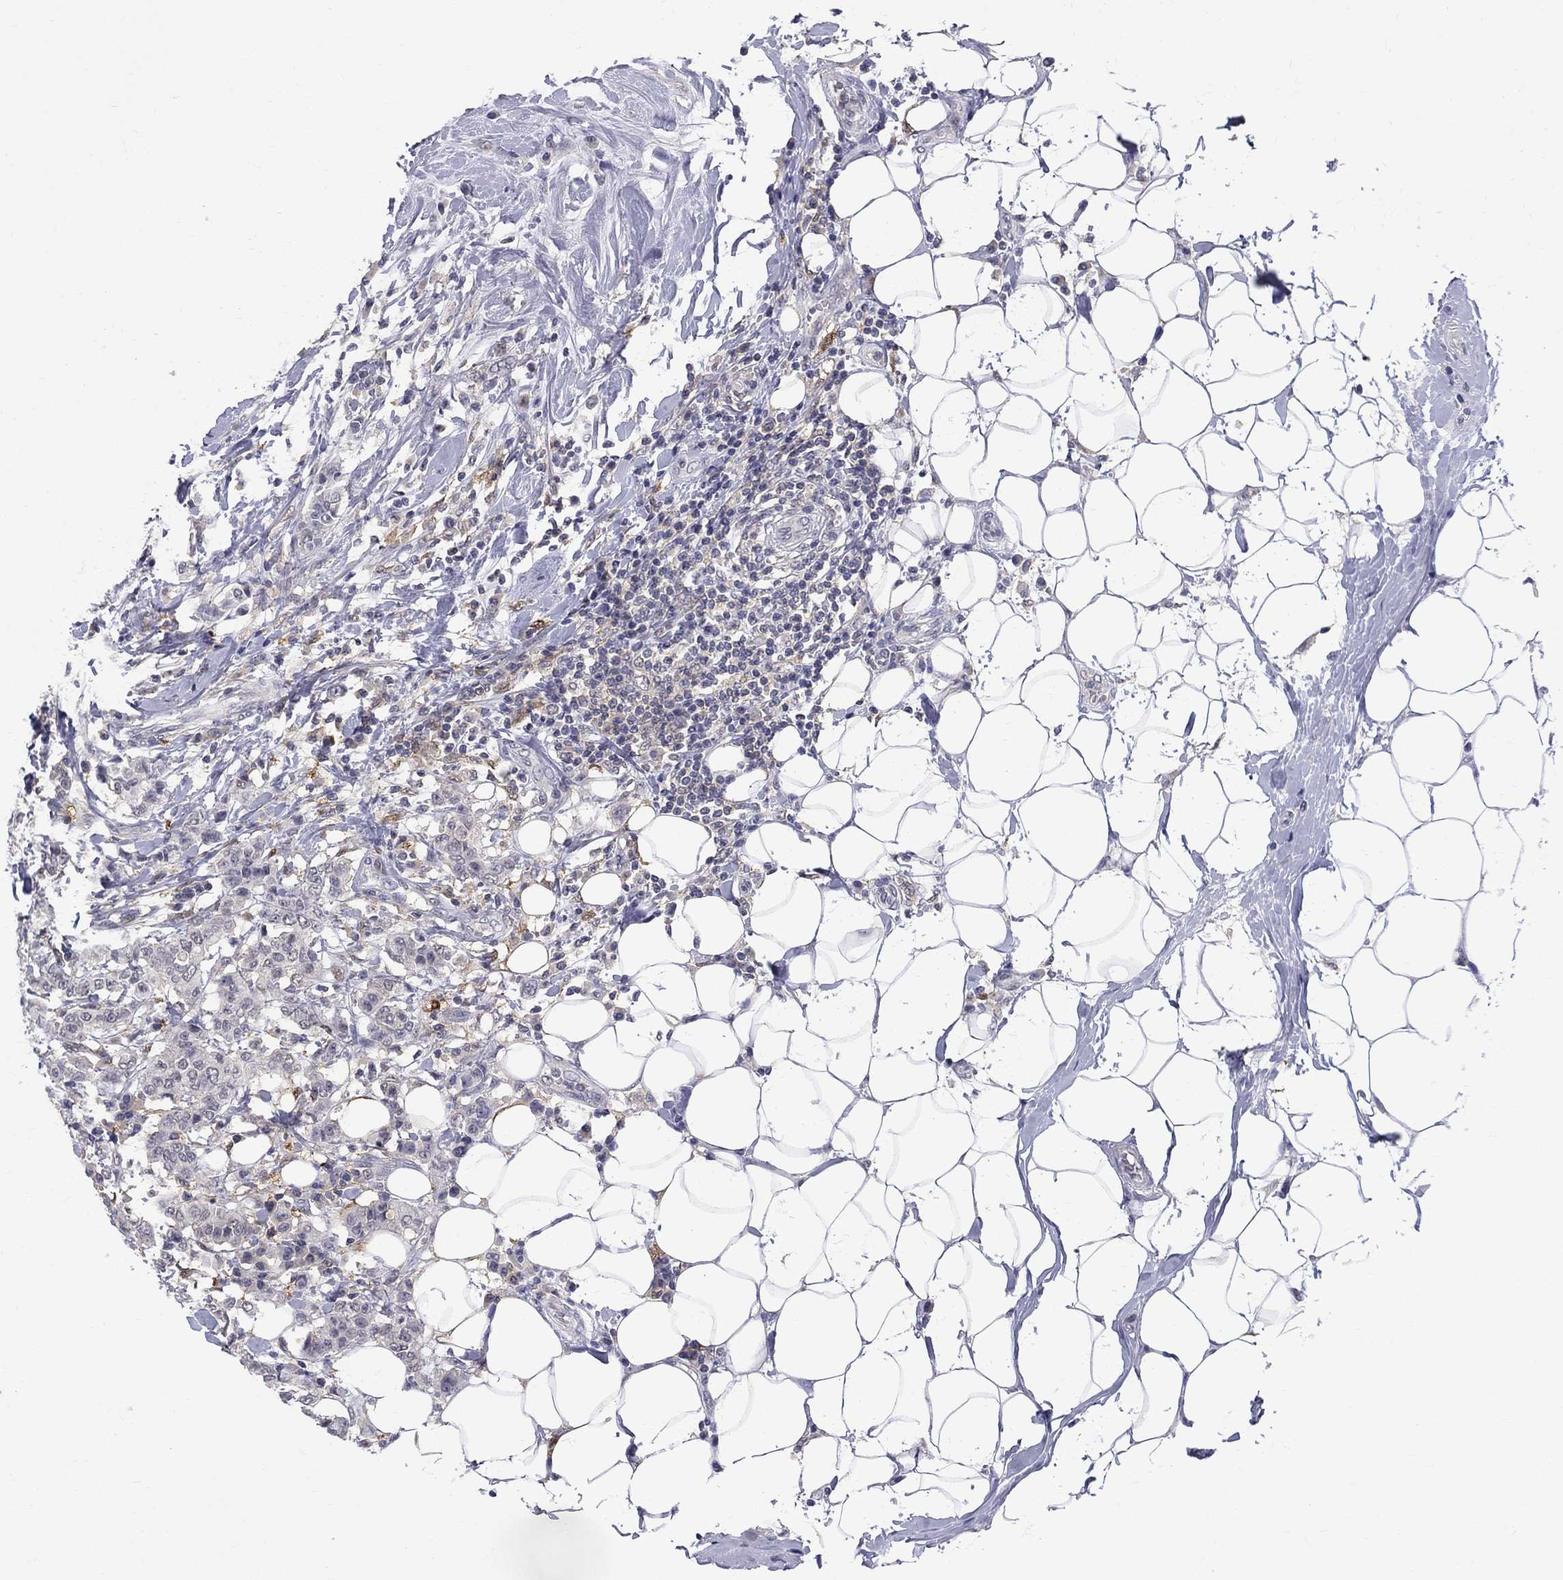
{"staining": {"intensity": "weak", "quantity": "<25%", "location": "cytoplasmic/membranous"}, "tissue": "breast cancer", "cell_type": "Tumor cells", "image_type": "cancer", "snomed": [{"axis": "morphology", "description": "Duct carcinoma"}, {"axis": "topography", "description": "Breast"}], "caption": "This is an IHC histopathology image of human invasive ductal carcinoma (breast). There is no expression in tumor cells.", "gene": "PCBP3", "patient": {"sex": "female", "age": 27}}